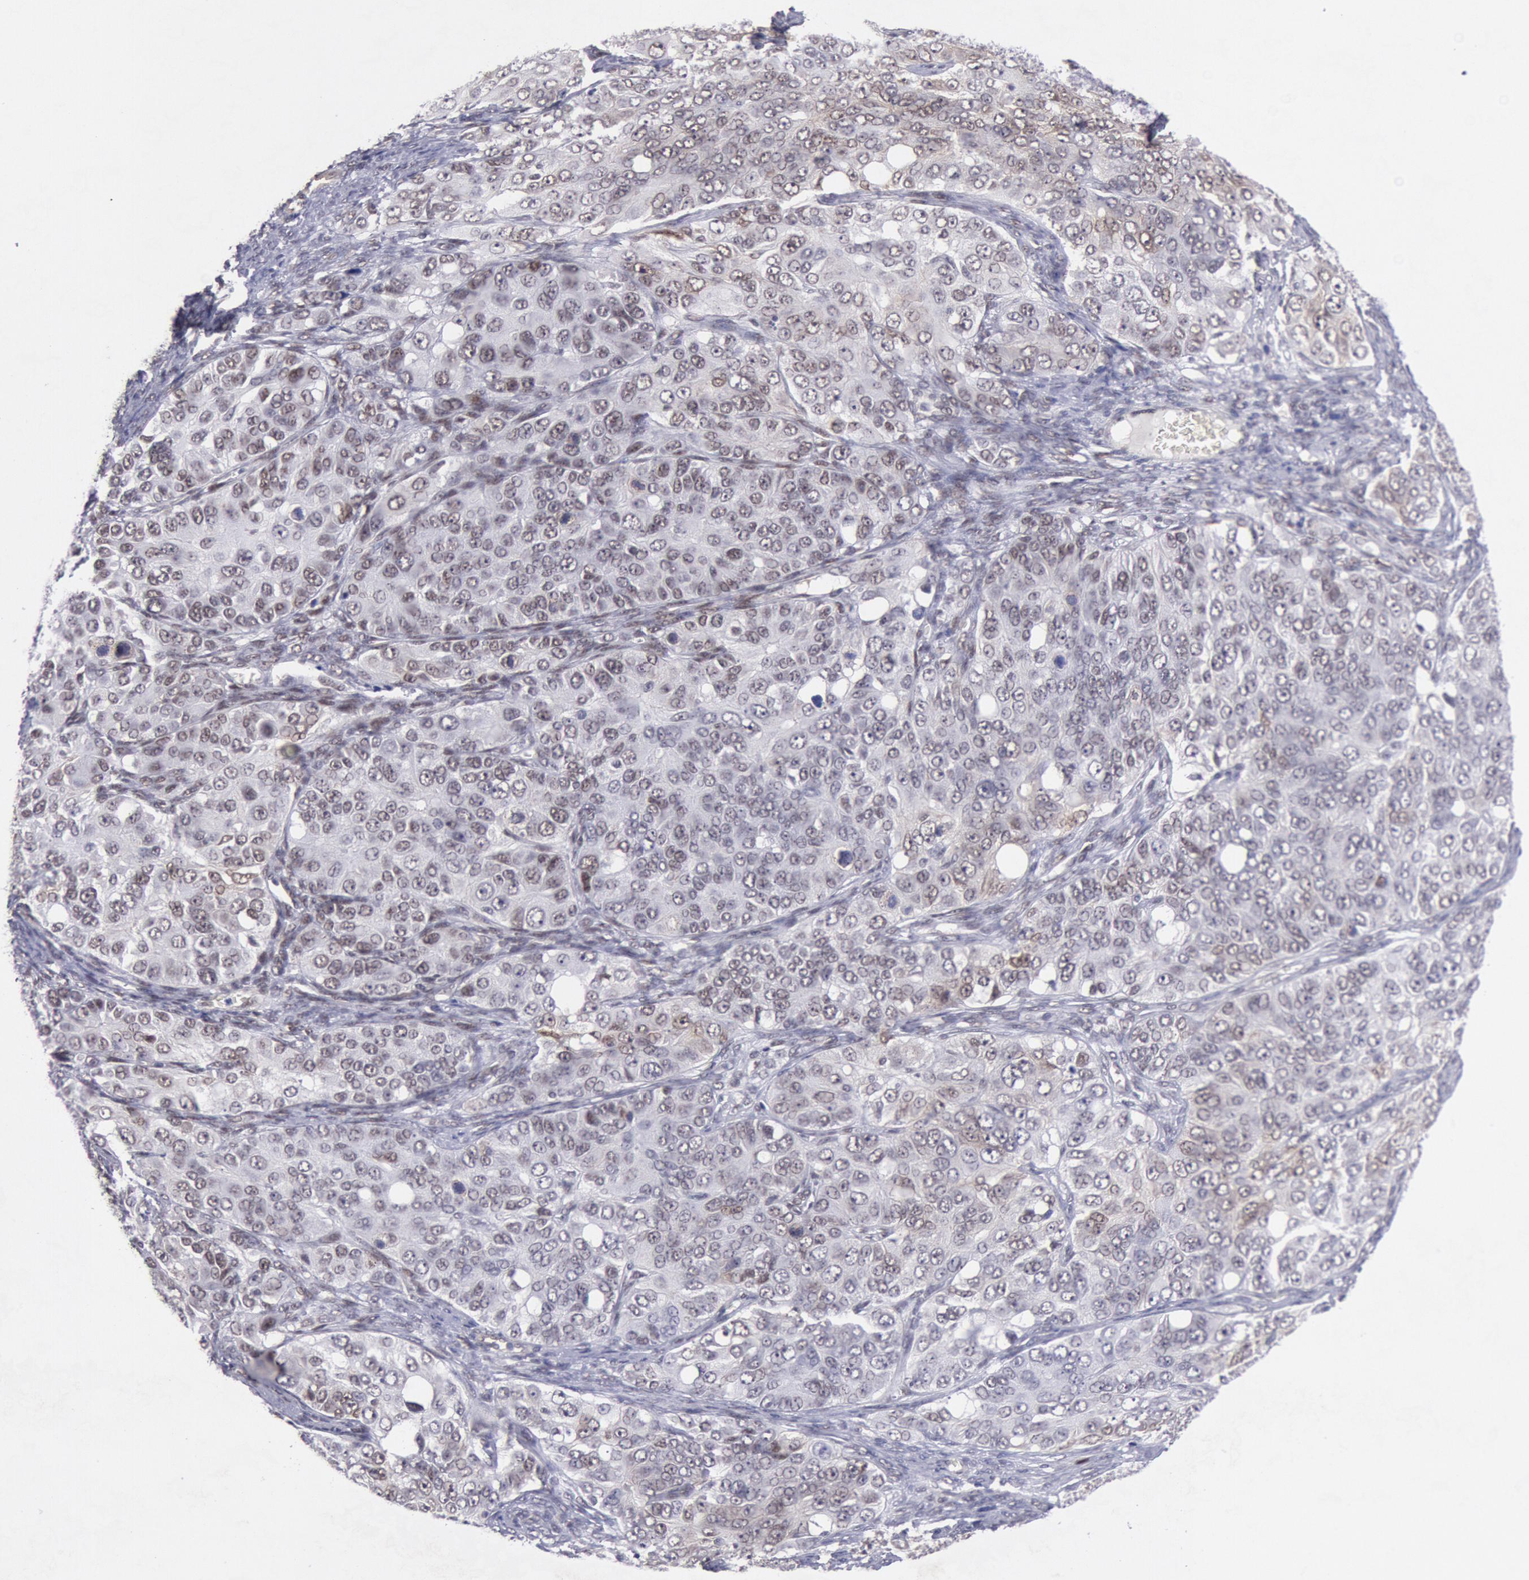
{"staining": {"intensity": "weak", "quantity": "25%-75%", "location": "nuclear"}, "tissue": "ovarian cancer", "cell_type": "Tumor cells", "image_type": "cancer", "snomed": [{"axis": "morphology", "description": "Carcinoma, endometroid"}, {"axis": "topography", "description": "Ovary"}], "caption": "This is an image of immunohistochemistry staining of ovarian cancer (endometroid carcinoma), which shows weak staining in the nuclear of tumor cells.", "gene": "CDKN2B", "patient": {"sex": "female", "age": 51}}